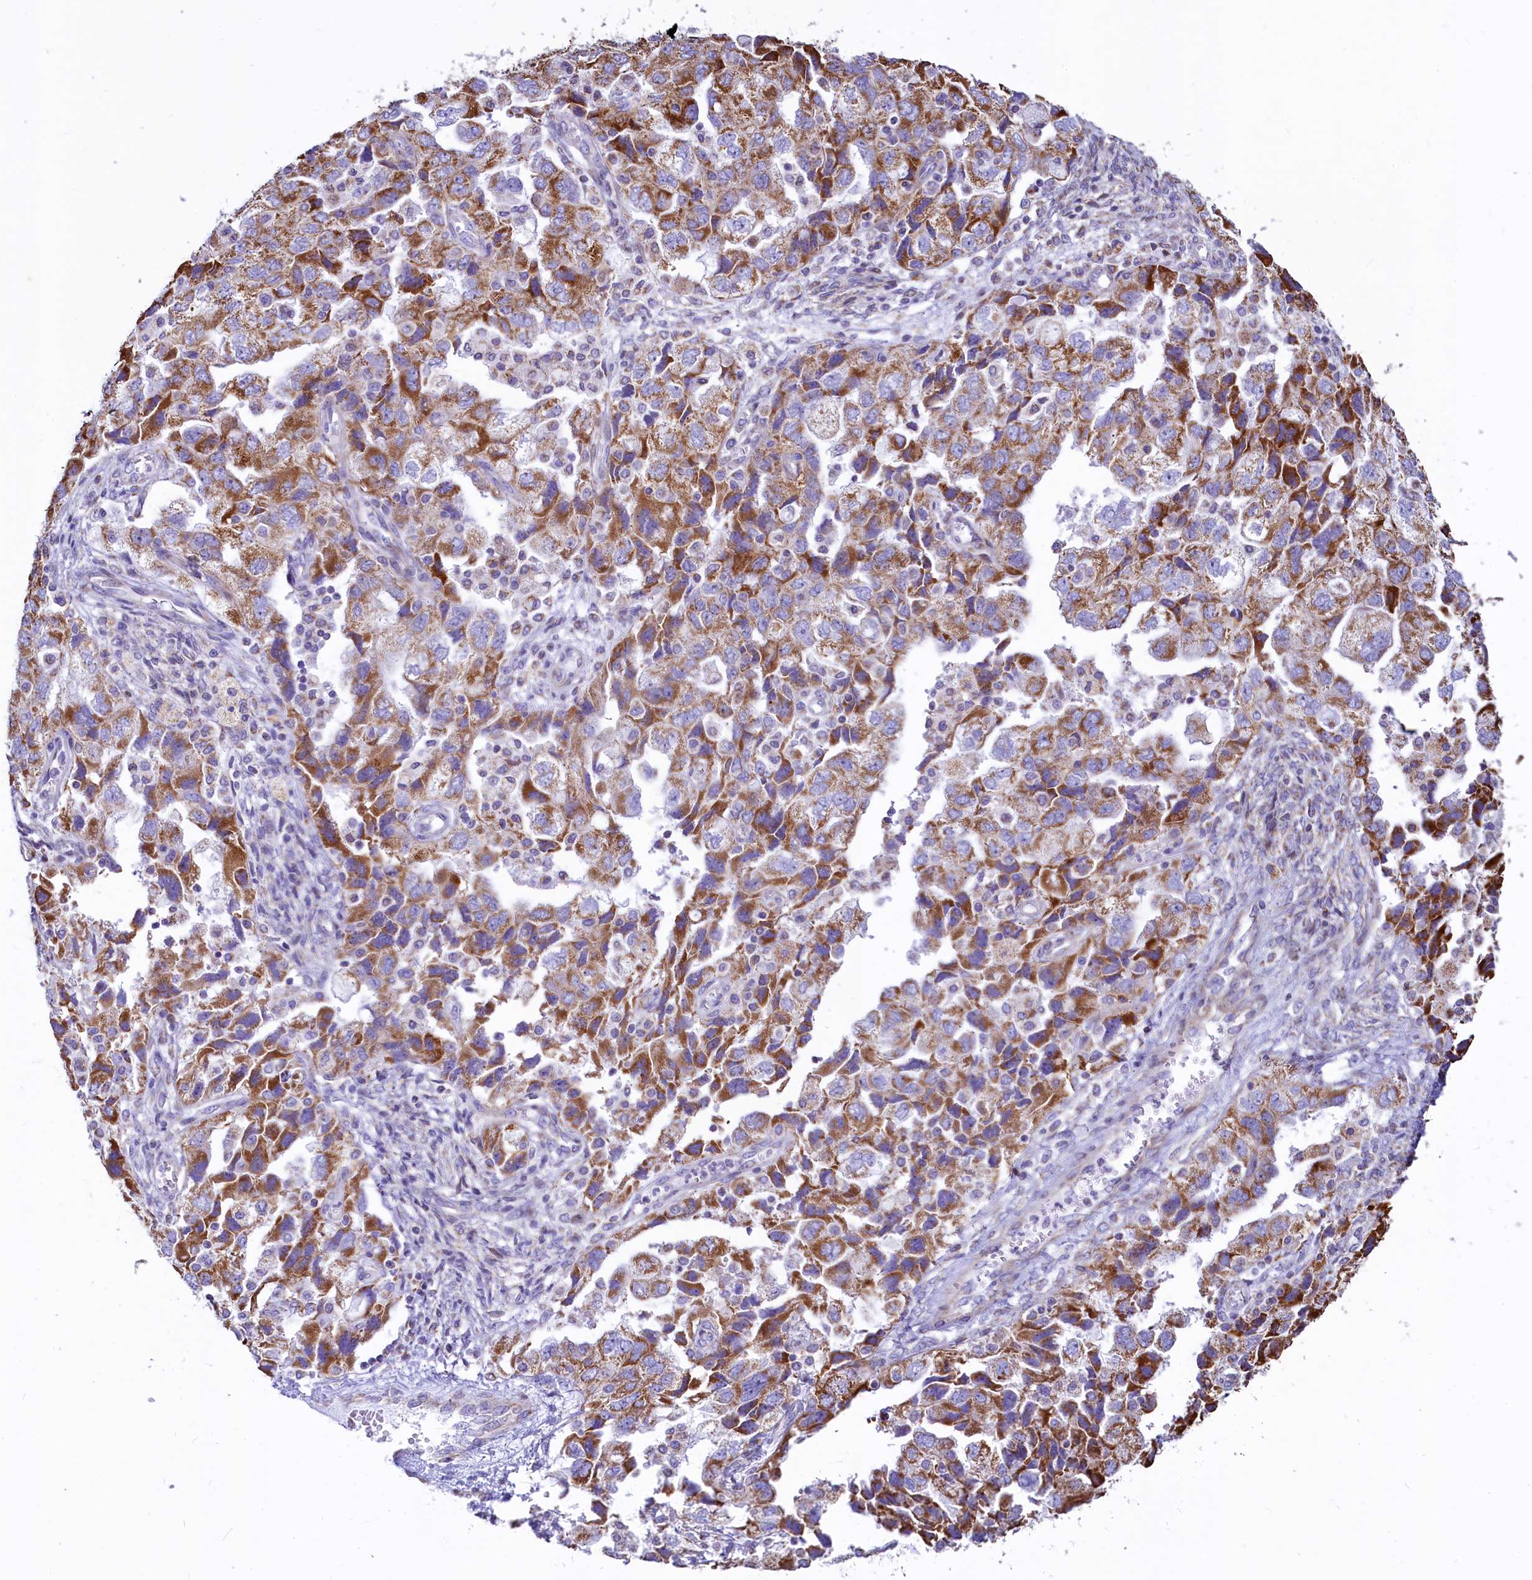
{"staining": {"intensity": "moderate", "quantity": ">75%", "location": "cytoplasmic/membranous"}, "tissue": "ovarian cancer", "cell_type": "Tumor cells", "image_type": "cancer", "snomed": [{"axis": "morphology", "description": "Carcinoma, NOS"}, {"axis": "morphology", "description": "Cystadenocarcinoma, serous, NOS"}, {"axis": "topography", "description": "Ovary"}], "caption": "Immunohistochemistry (IHC) (DAB (3,3'-diaminobenzidine)) staining of ovarian cancer displays moderate cytoplasmic/membranous protein staining in about >75% of tumor cells. (DAB (3,3'-diaminobenzidine) IHC with brightfield microscopy, high magnification).", "gene": "VWCE", "patient": {"sex": "female", "age": 69}}